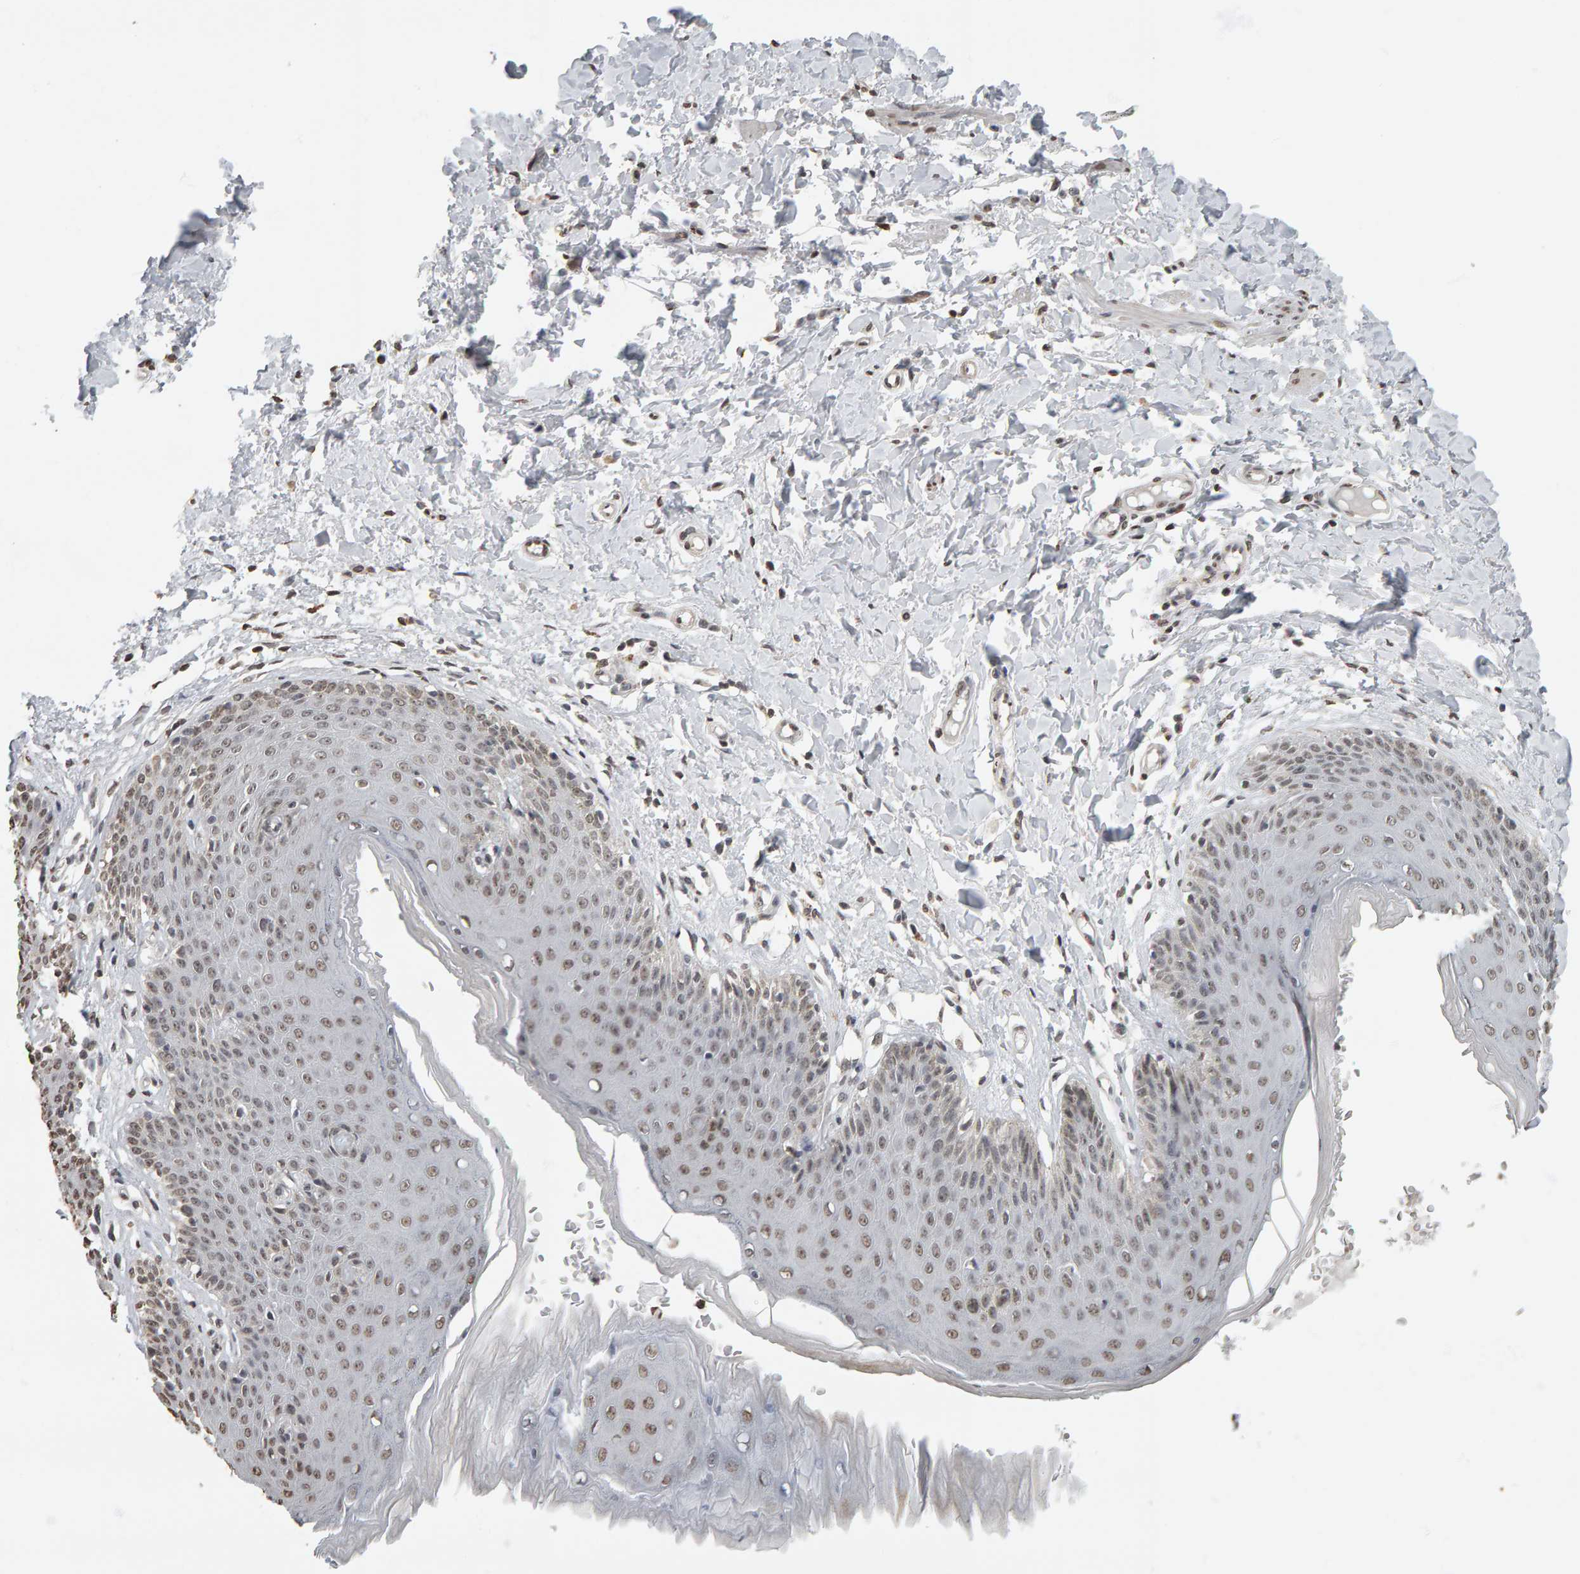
{"staining": {"intensity": "moderate", "quantity": ">75%", "location": "nuclear"}, "tissue": "skin", "cell_type": "Epidermal cells", "image_type": "normal", "snomed": [{"axis": "morphology", "description": "Normal tissue, NOS"}, {"axis": "topography", "description": "Vulva"}], "caption": "Epidermal cells show moderate nuclear positivity in approximately >75% of cells in normal skin. Using DAB (brown) and hematoxylin (blue) stains, captured at high magnification using brightfield microscopy.", "gene": "AFF4", "patient": {"sex": "female", "age": 66}}